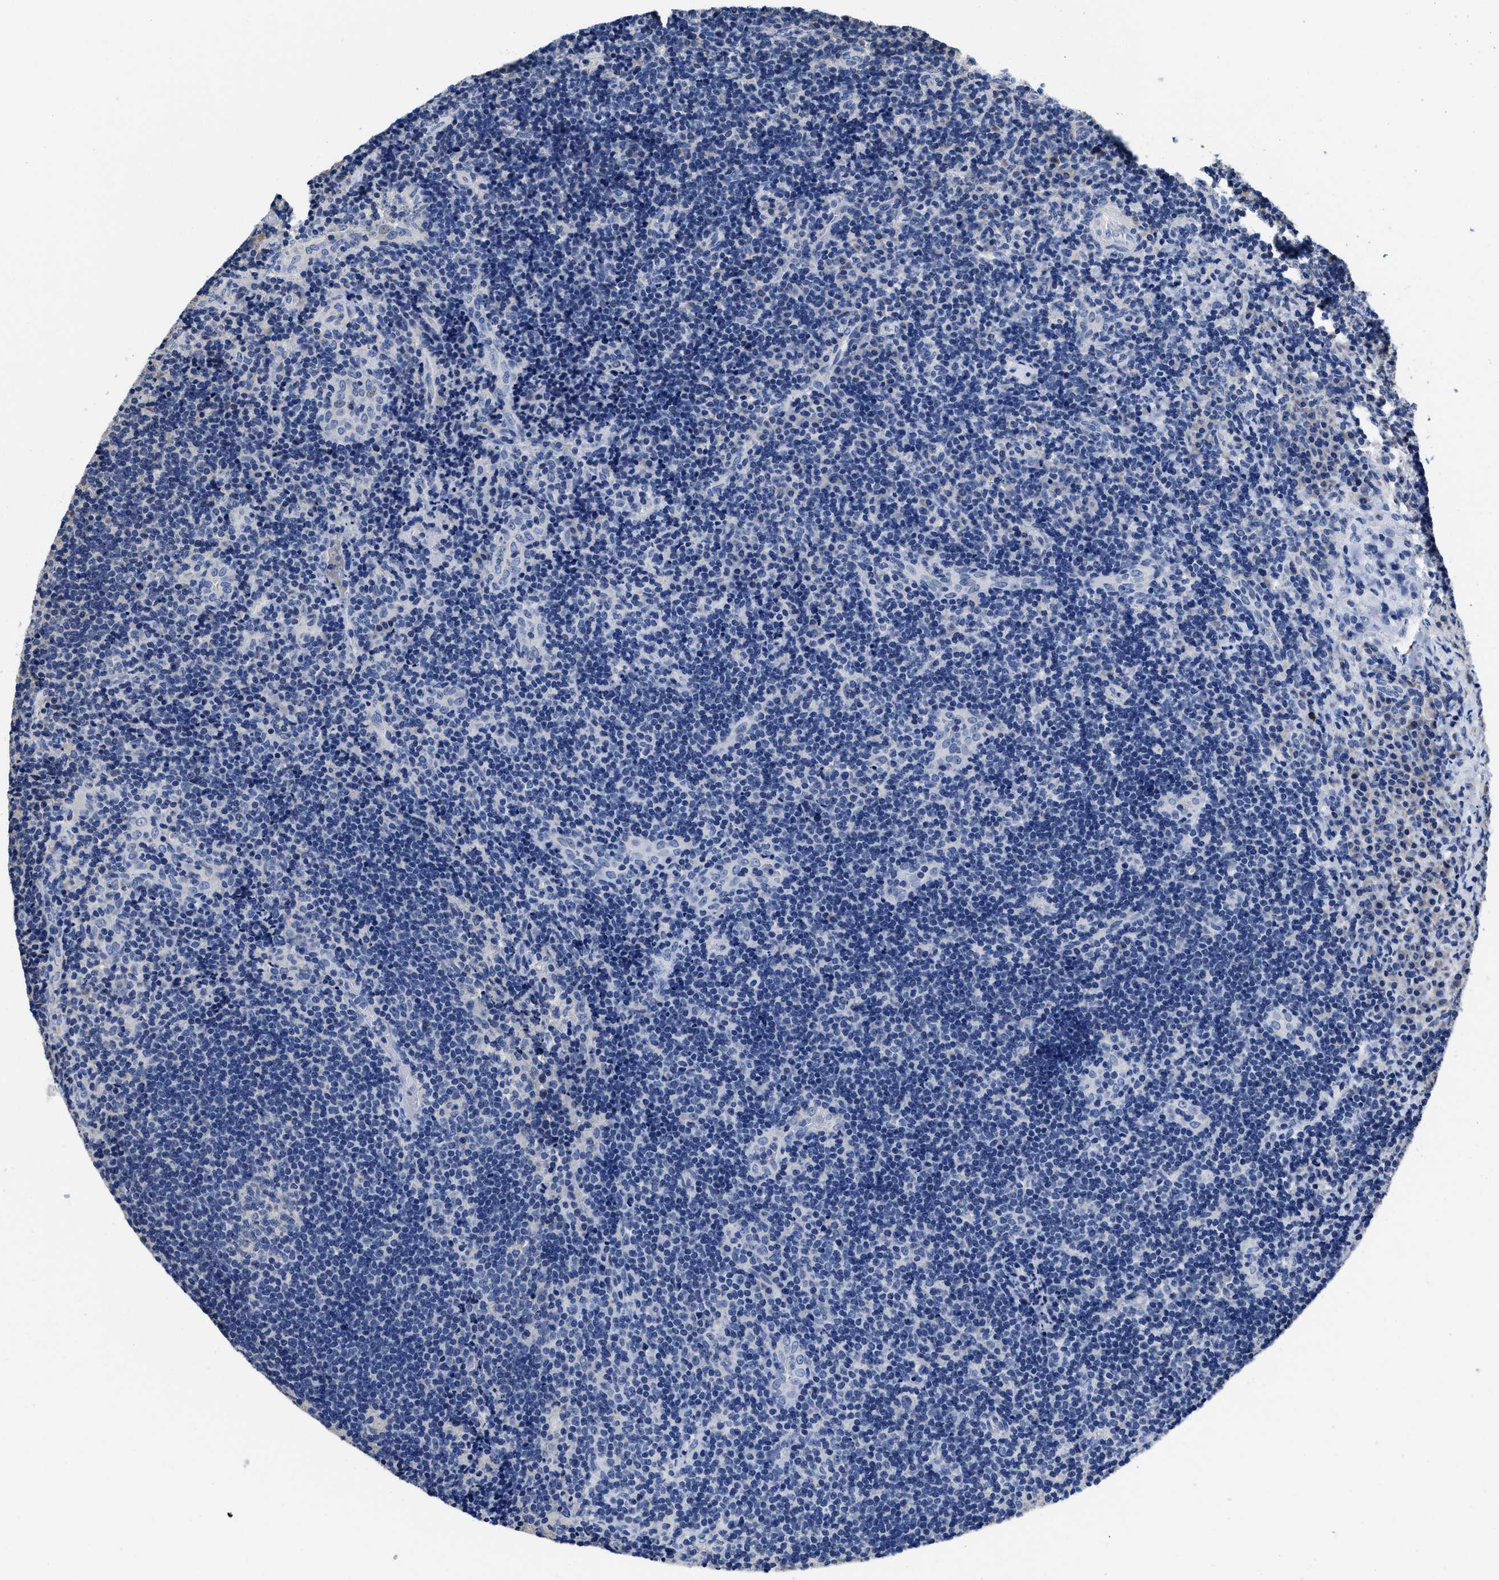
{"staining": {"intensity": "negative", "quantity": "none", "location": "none"}, "tissue": "lymphoma", "cell_type": "Tumor cells", "image_type": "cancer", "snomed": [{"axis": "morphology", "description": "Malignant lymphoma, non-Hodgkin's type, High grade"}, {"axis": "topography", "description": "Tonsil"}], "caption": "A histopathology image of human lymphoma is negative for staining in tumor cells.", "gene": "HOOK1", "patient": {"sex": "female", "age": 36}}